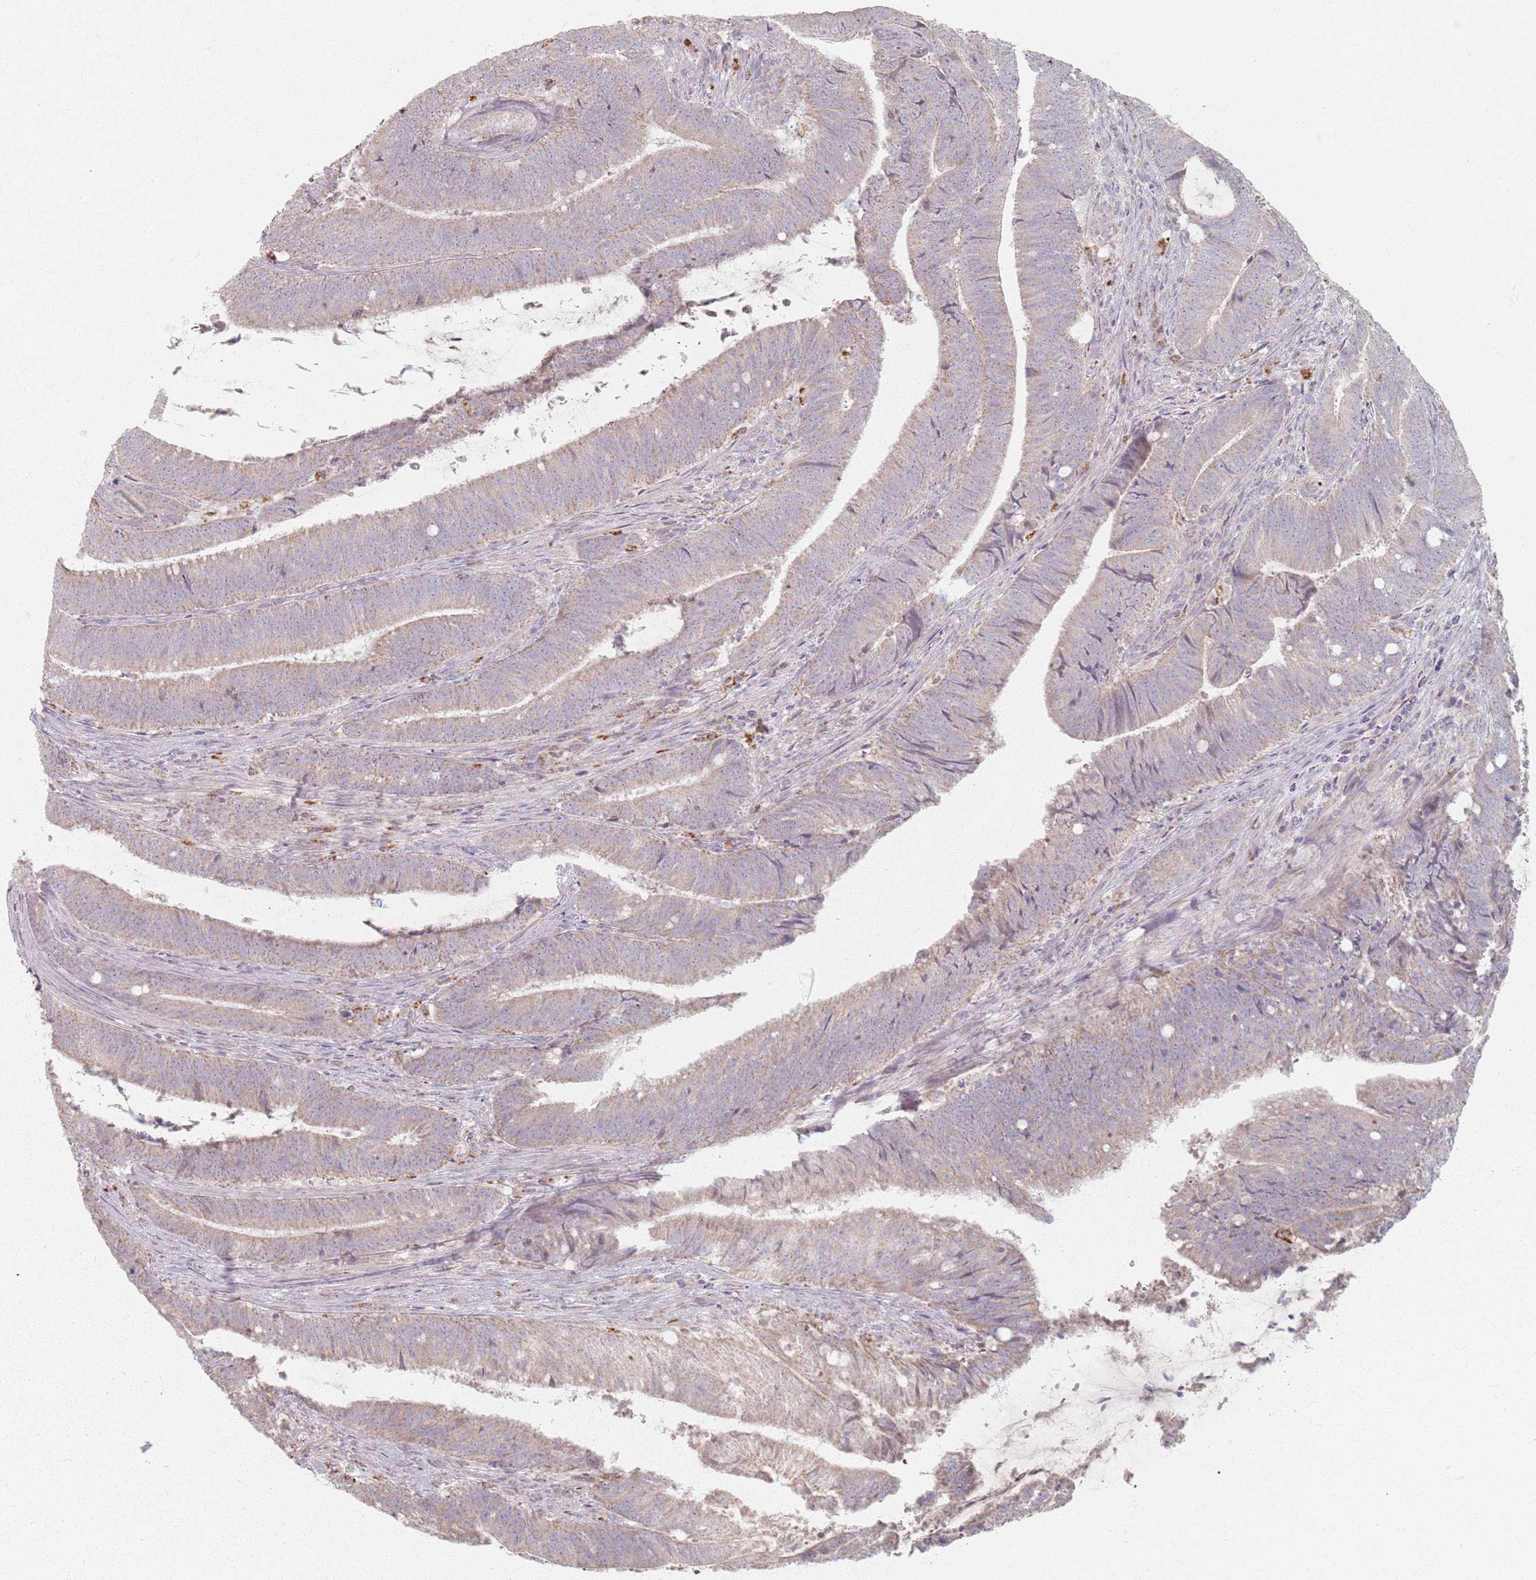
{"staining": {"intensity": "weak", "quantity": "25%-75%", "location": "cytoplasmic/membranous"}, "tissue": "colorectal cancer", "cell_type": "Tumor cells", "image_type": "cancer", "snomed": [{"axis": "morphology", "description": "Adenocarcinoma, NOS"}, {"axis": "topography", "description": "Colon"}], "caption": "Tumor cells demonstrate low levels of weak cytoplasmic/membranous staining in about 25%-75% of cells in human colorectal adenocarcinoma.", "gene": "PKD2L2", "patient": {"sex": "female", "age": 43}}